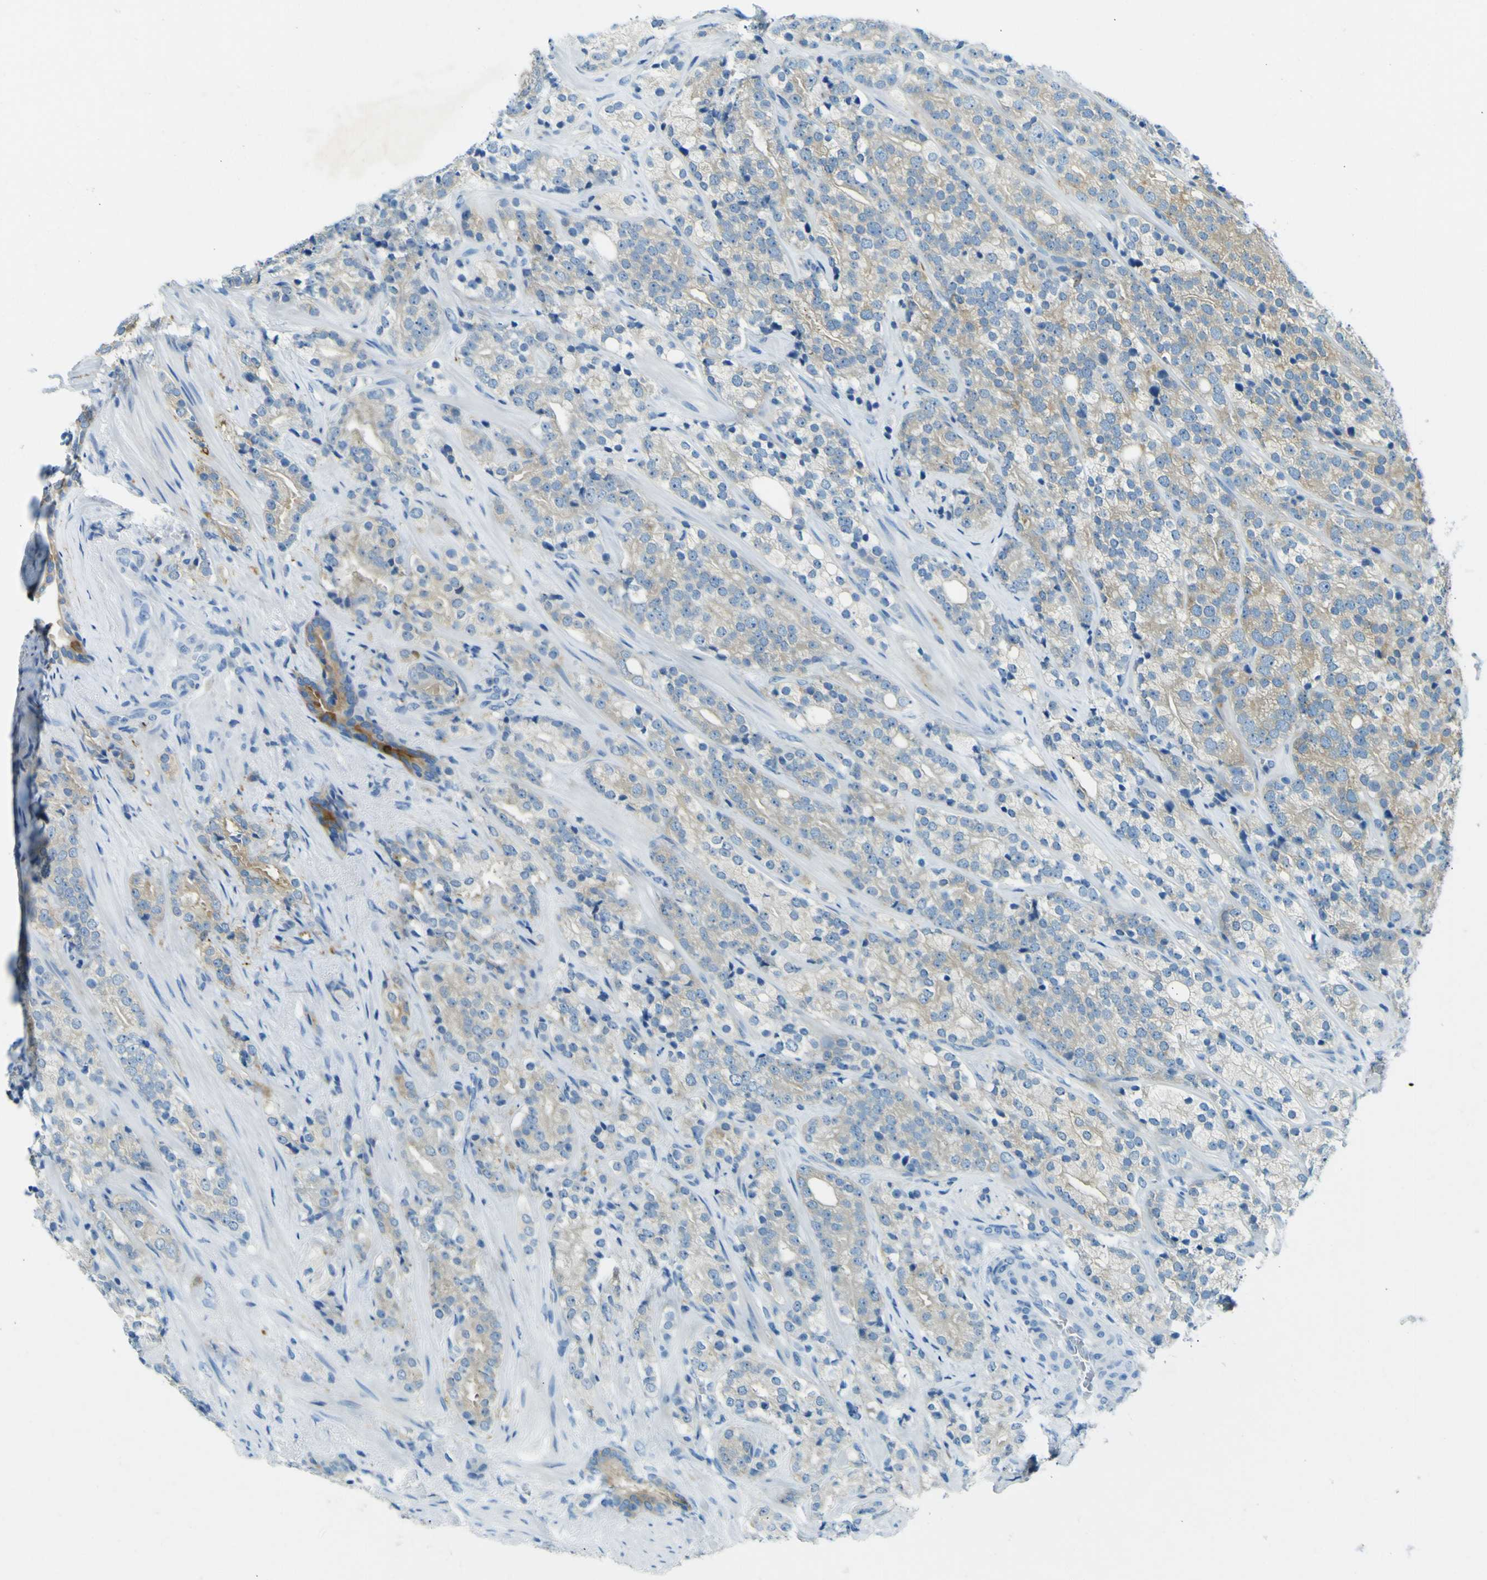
{"staining": {"intensity": "moderate", "quantity": "25%-75%", "location": "cytoplasmic/membranous"}, "tissue": "prostate cancer", "cell_type": "Tumor cells", "image_type": "cancer", "snomed": [{"axis": "morphology", "description": "Adenocarcinoma, High grade"}, {"axis": "topography", "description": "Prostate"}], "caption": "Moderate cytoplasmic/membranous expression for a protein is present in approximately 25%-75% of tumor cells of prostate cancer using immunohistochemistry (IHC).", "gene": "SORCS1", "patient": {"sex": "male", "age": 71}}